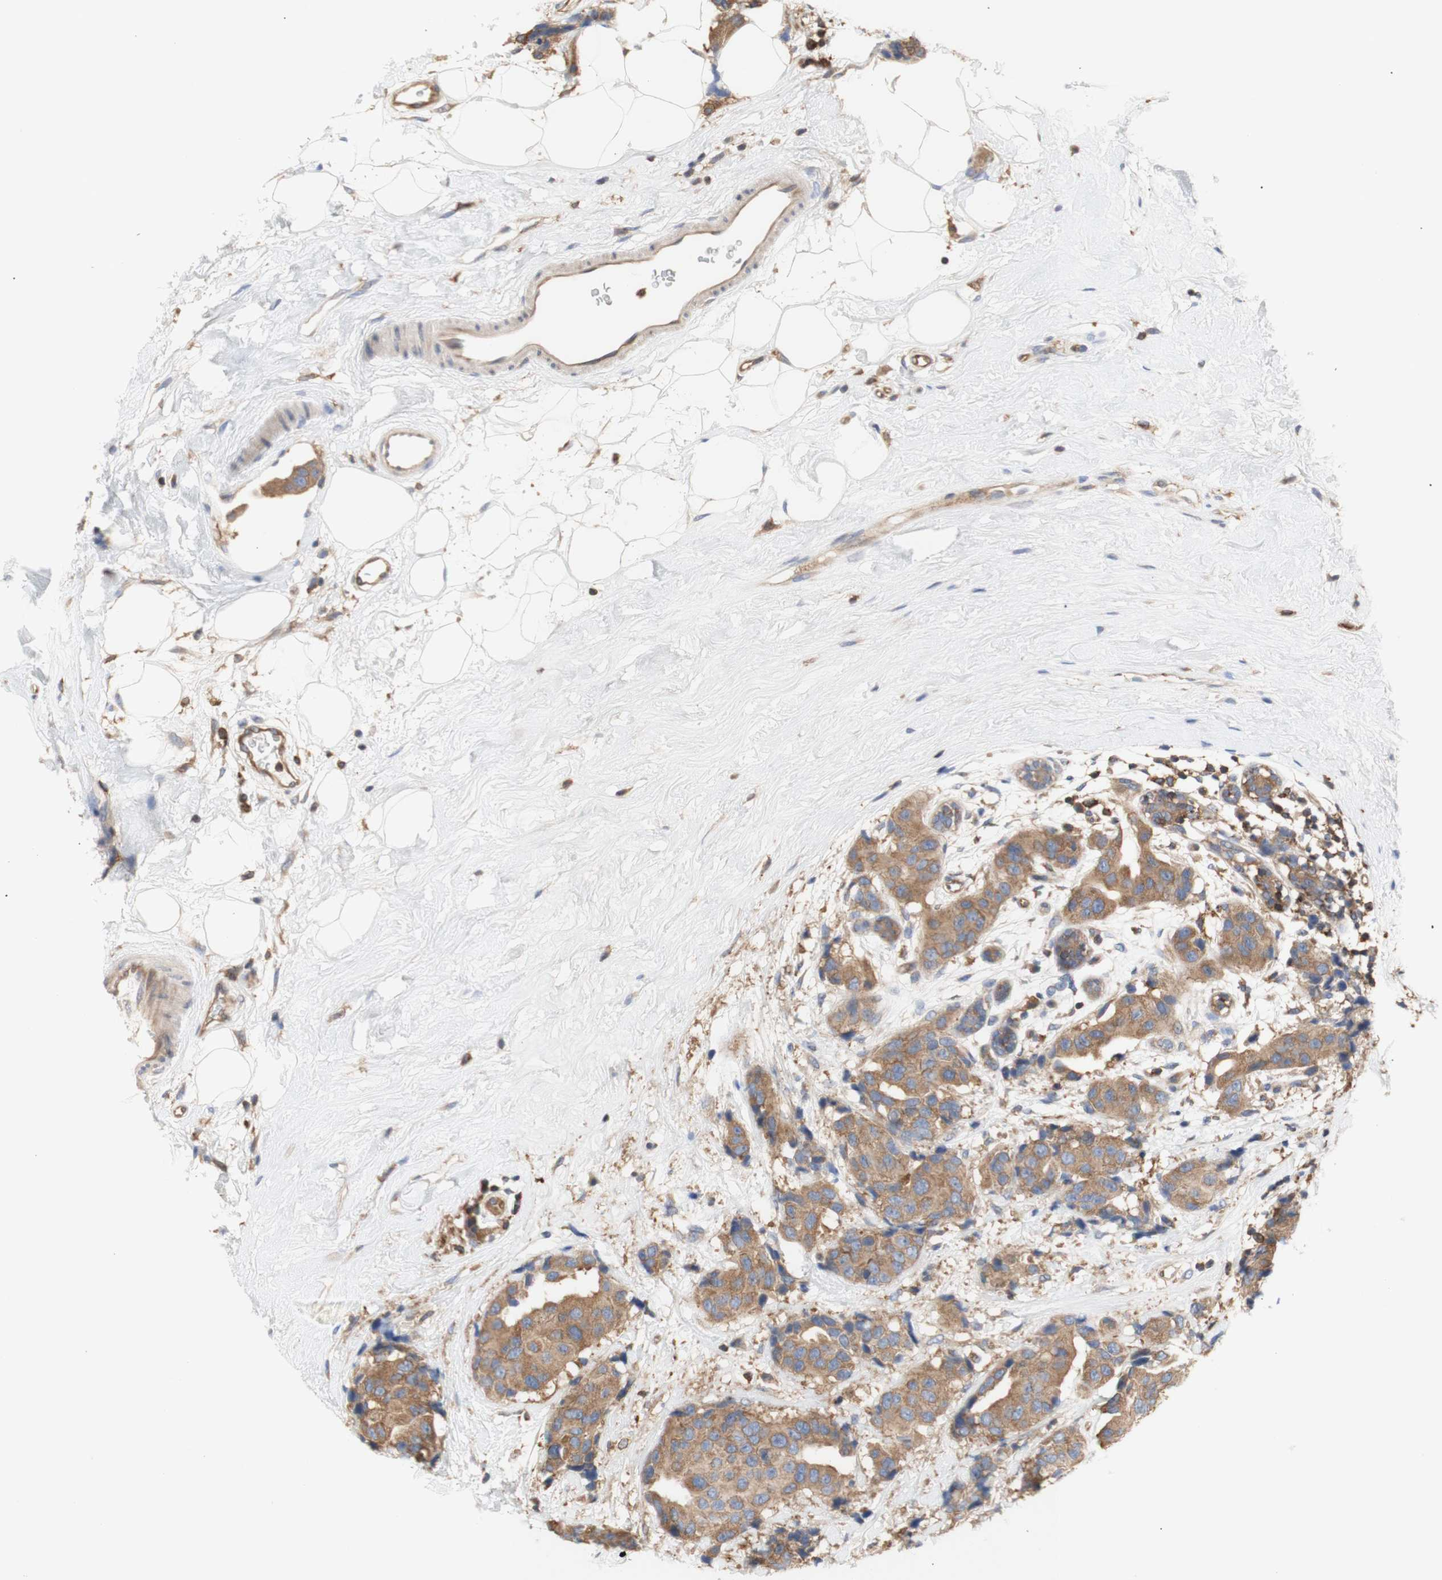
{"staining": {"intensity": "moderate", "quantity": ">75%", "location": "cytoplasmic/membranous"}, "tissue": "breast cancer", "cell_type": "Tumor cells", "image_type": "cancer", "snomed": [{"axis": "morphology", "description": "Normal tissue, NOS"}, {"axis": "morphology", "description": "Duct carcinoma"}, {"axis": "topography", "description": "Breast"}], "caption": "Breast cancer tissue shows moderate cytoplasmic/membranous expression in approximately >75% of tumor cells", "gene": "IKBKG", "patient": {"sex": "female", "age": 39}}